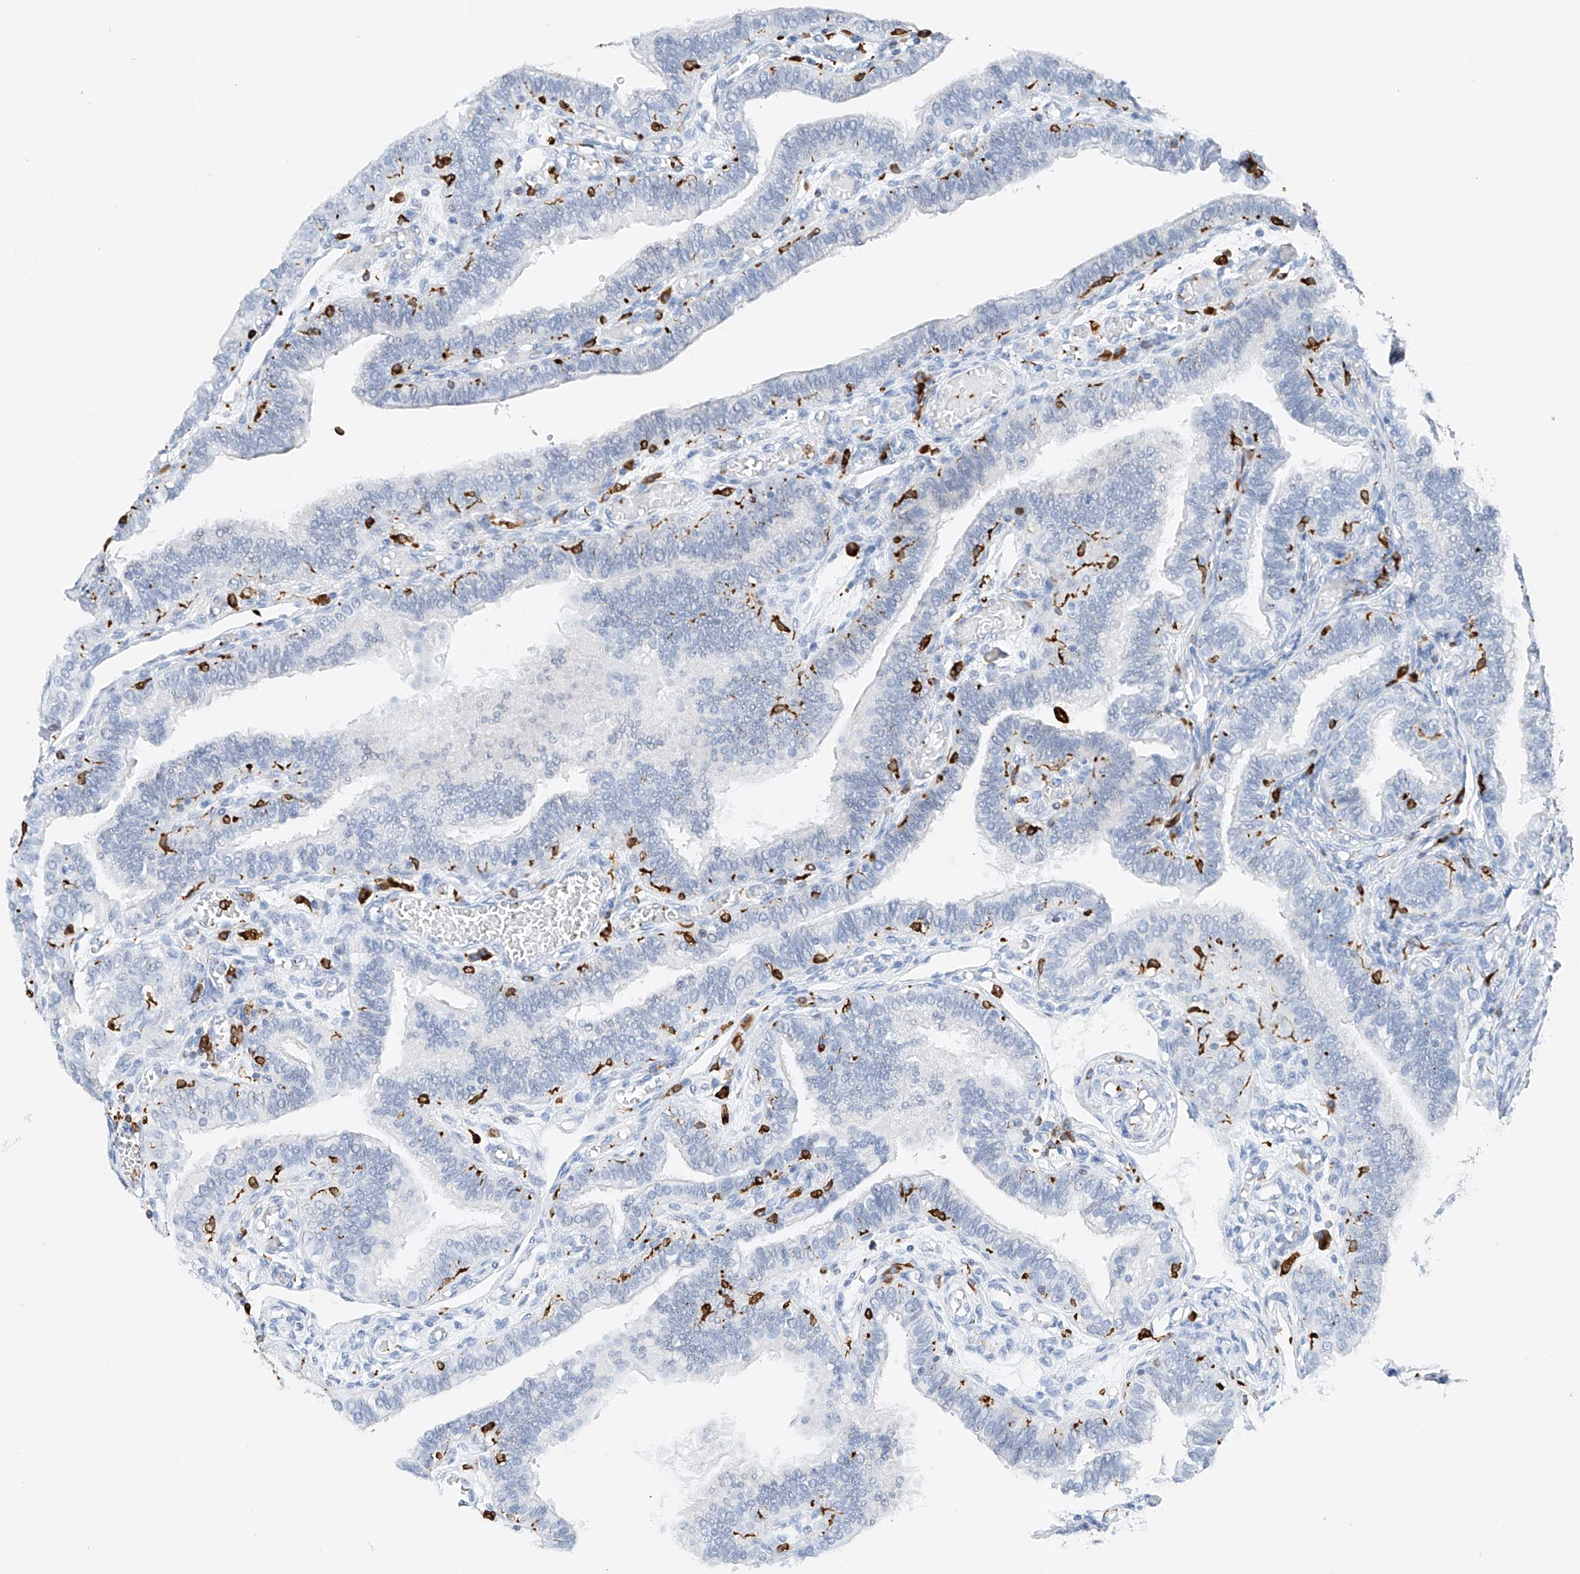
{"staining": {"intensity": "negative", "quantity": "none", "location": "none"}, "tissue": "fallopian tube", "cell_type": "Glandular cells", "image_type": "normal", "snomed": [{"axis": "morphology", "description": "Normal tissue, NOS"}, {"axis": "topography", "description": "Fallopian tube"}], "caption": "High power microscopy micrograph of an immunohistochemistry (IHC) photomicrograph of benign fallopian tube, revealing no significant positivity in glandular cells. (Immunohistochemistry, brightfield microscopy, high magnification).", "gene": "TBXAS1", "patient": {"sex": "female", "age": 39}}